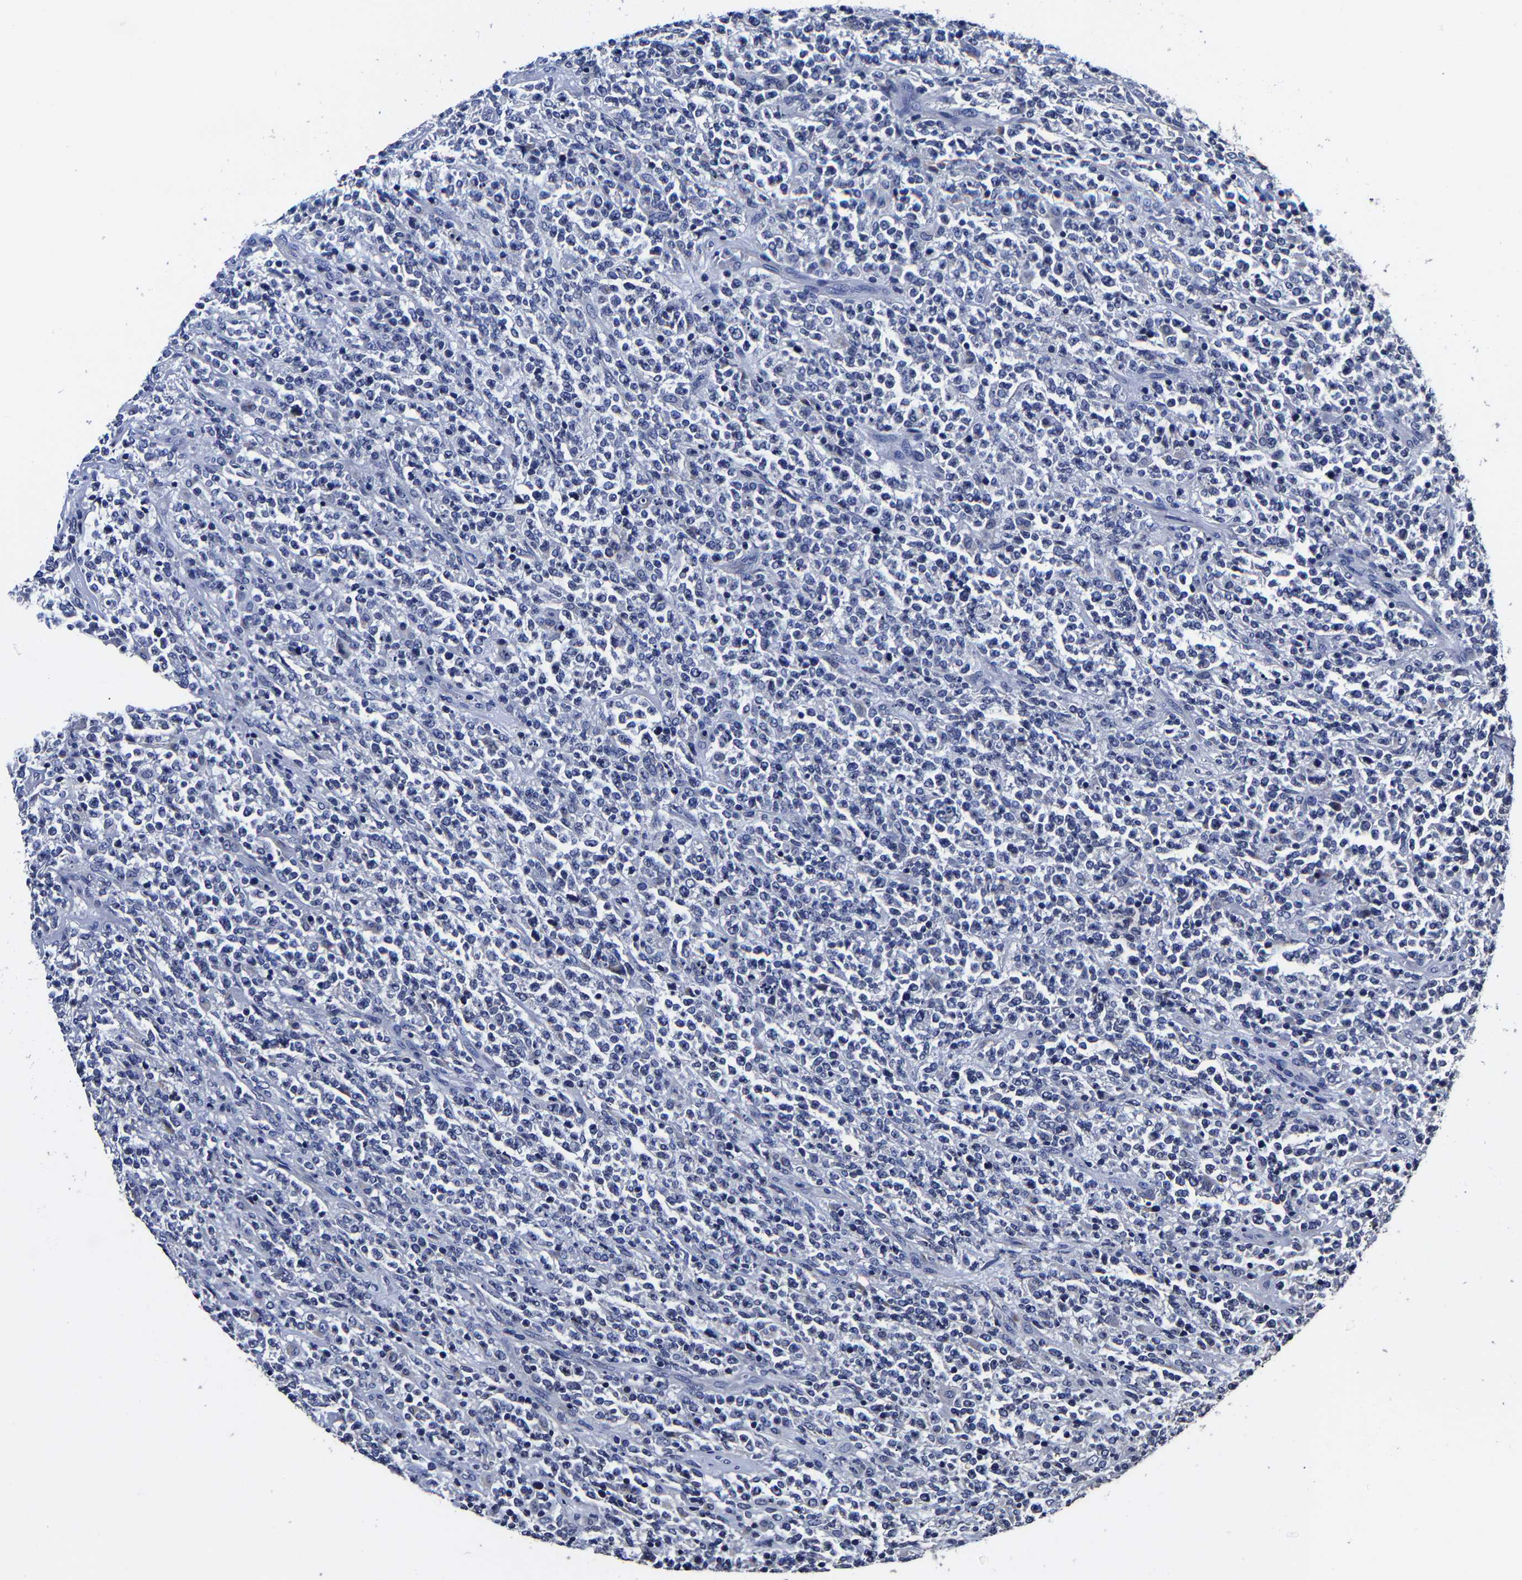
{"staining": {"intensity": "negative", "quantity": "none", "location": "none"}, "tissue": "lymphoma", "cell_type": "Tumor cells", "image_type": "cancer", "snomed": [{"axis": "morphology", "description": "Malignant lymphoma, non-Hodgkin's type, High grade"}, {"axis": "topography", "description": "Soft tissue"}], "caption": "Tumor cells are negative for protein expression in human lymphoma.", "gene": "AKAP4", "patient": {"sex": "male", "age": 18}}